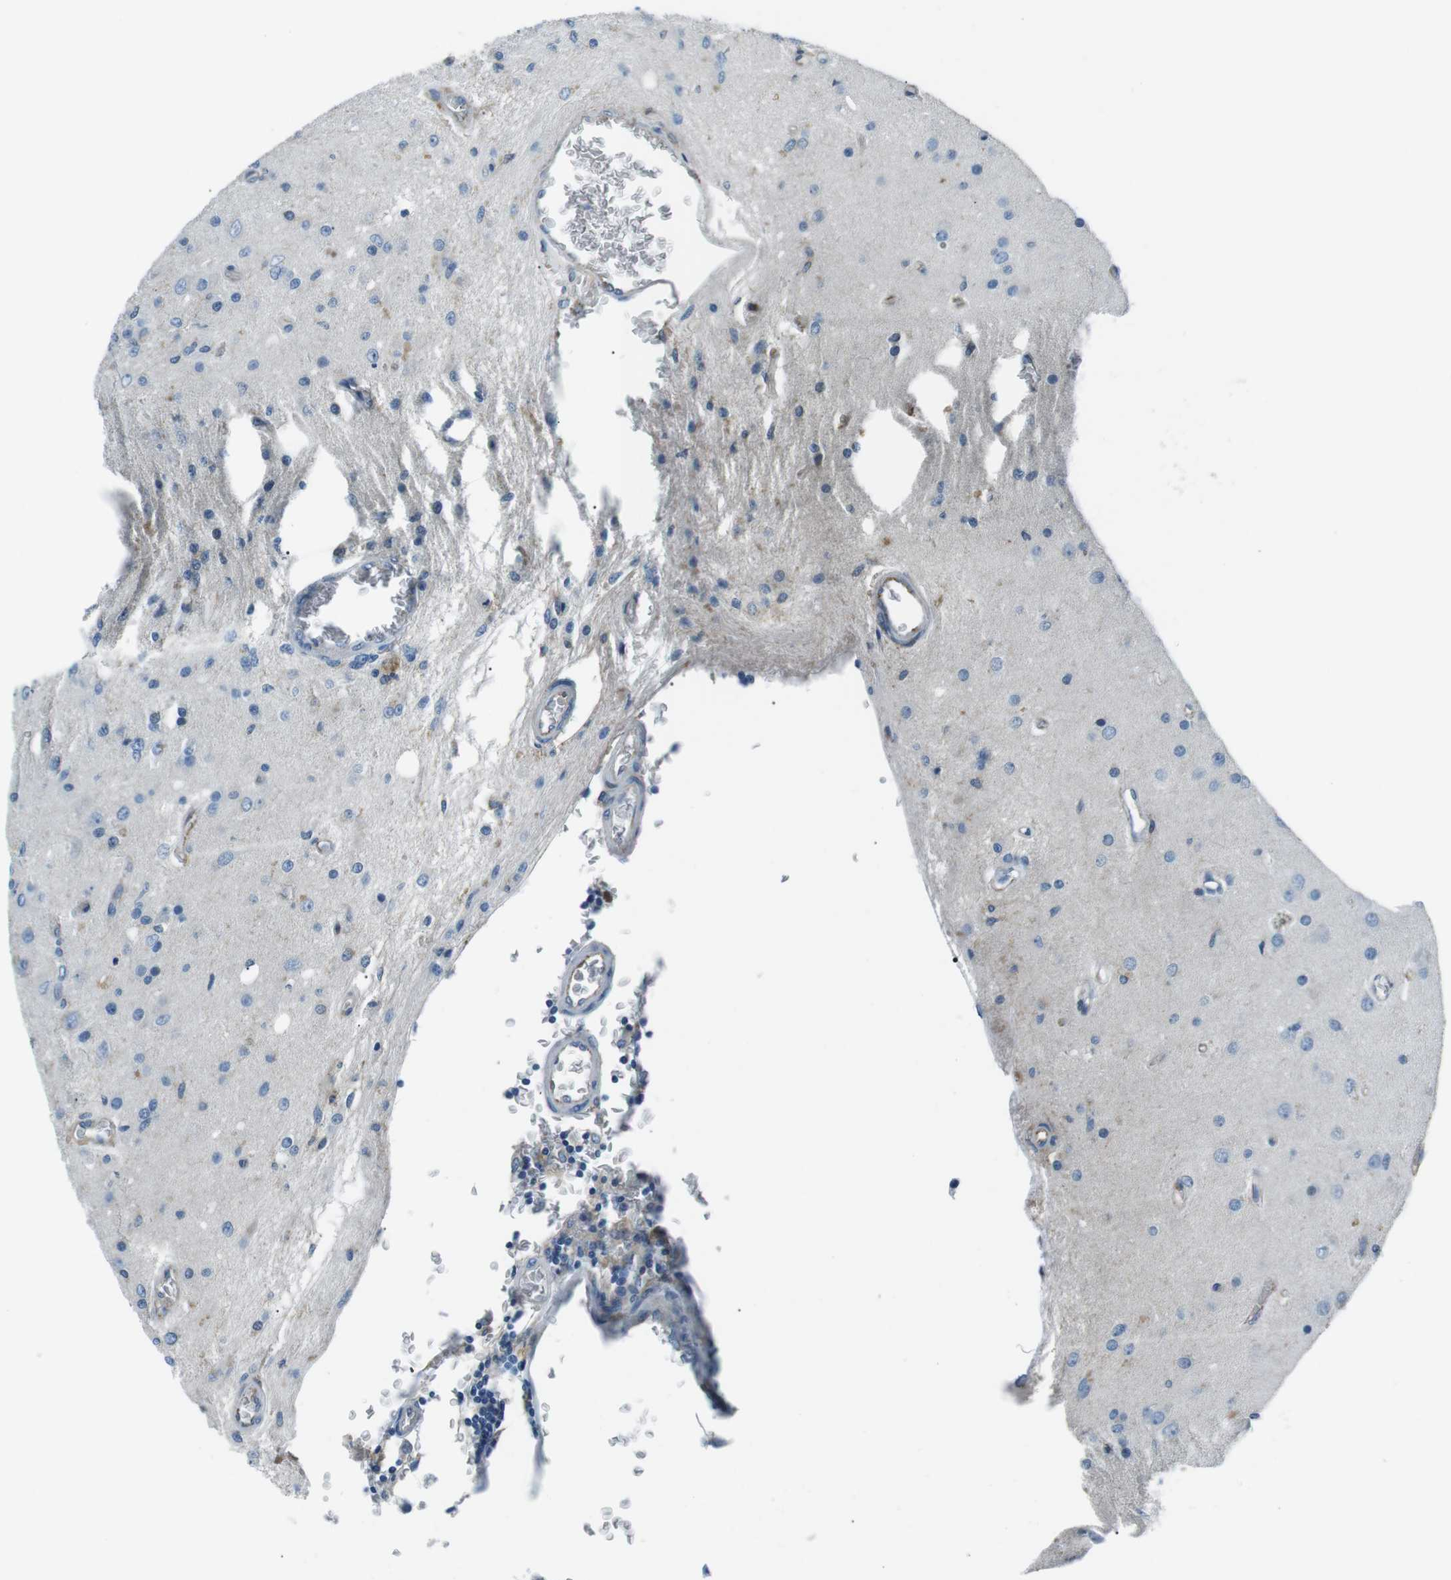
{"staining": {"intensity": "negative", "quantity": "none", "location": "none"}, "tissue": "glioma", "cell_type": "Tumor cells", "image_type": "cancer", "snomed": [{"axis": "morphology", "description": "Normal tissue, NOS"}, {"axis": "morphology", "description": "Glioma, malignant, High grade"}, {"axis": "topography", "description": "Cerebral cortex"}], "caption": "Tumor cells are negative for brown protein staining in malignant high-grade glioma.", "gene": "CSF2RA", "patient": {"sex": "male", "age": 77}}